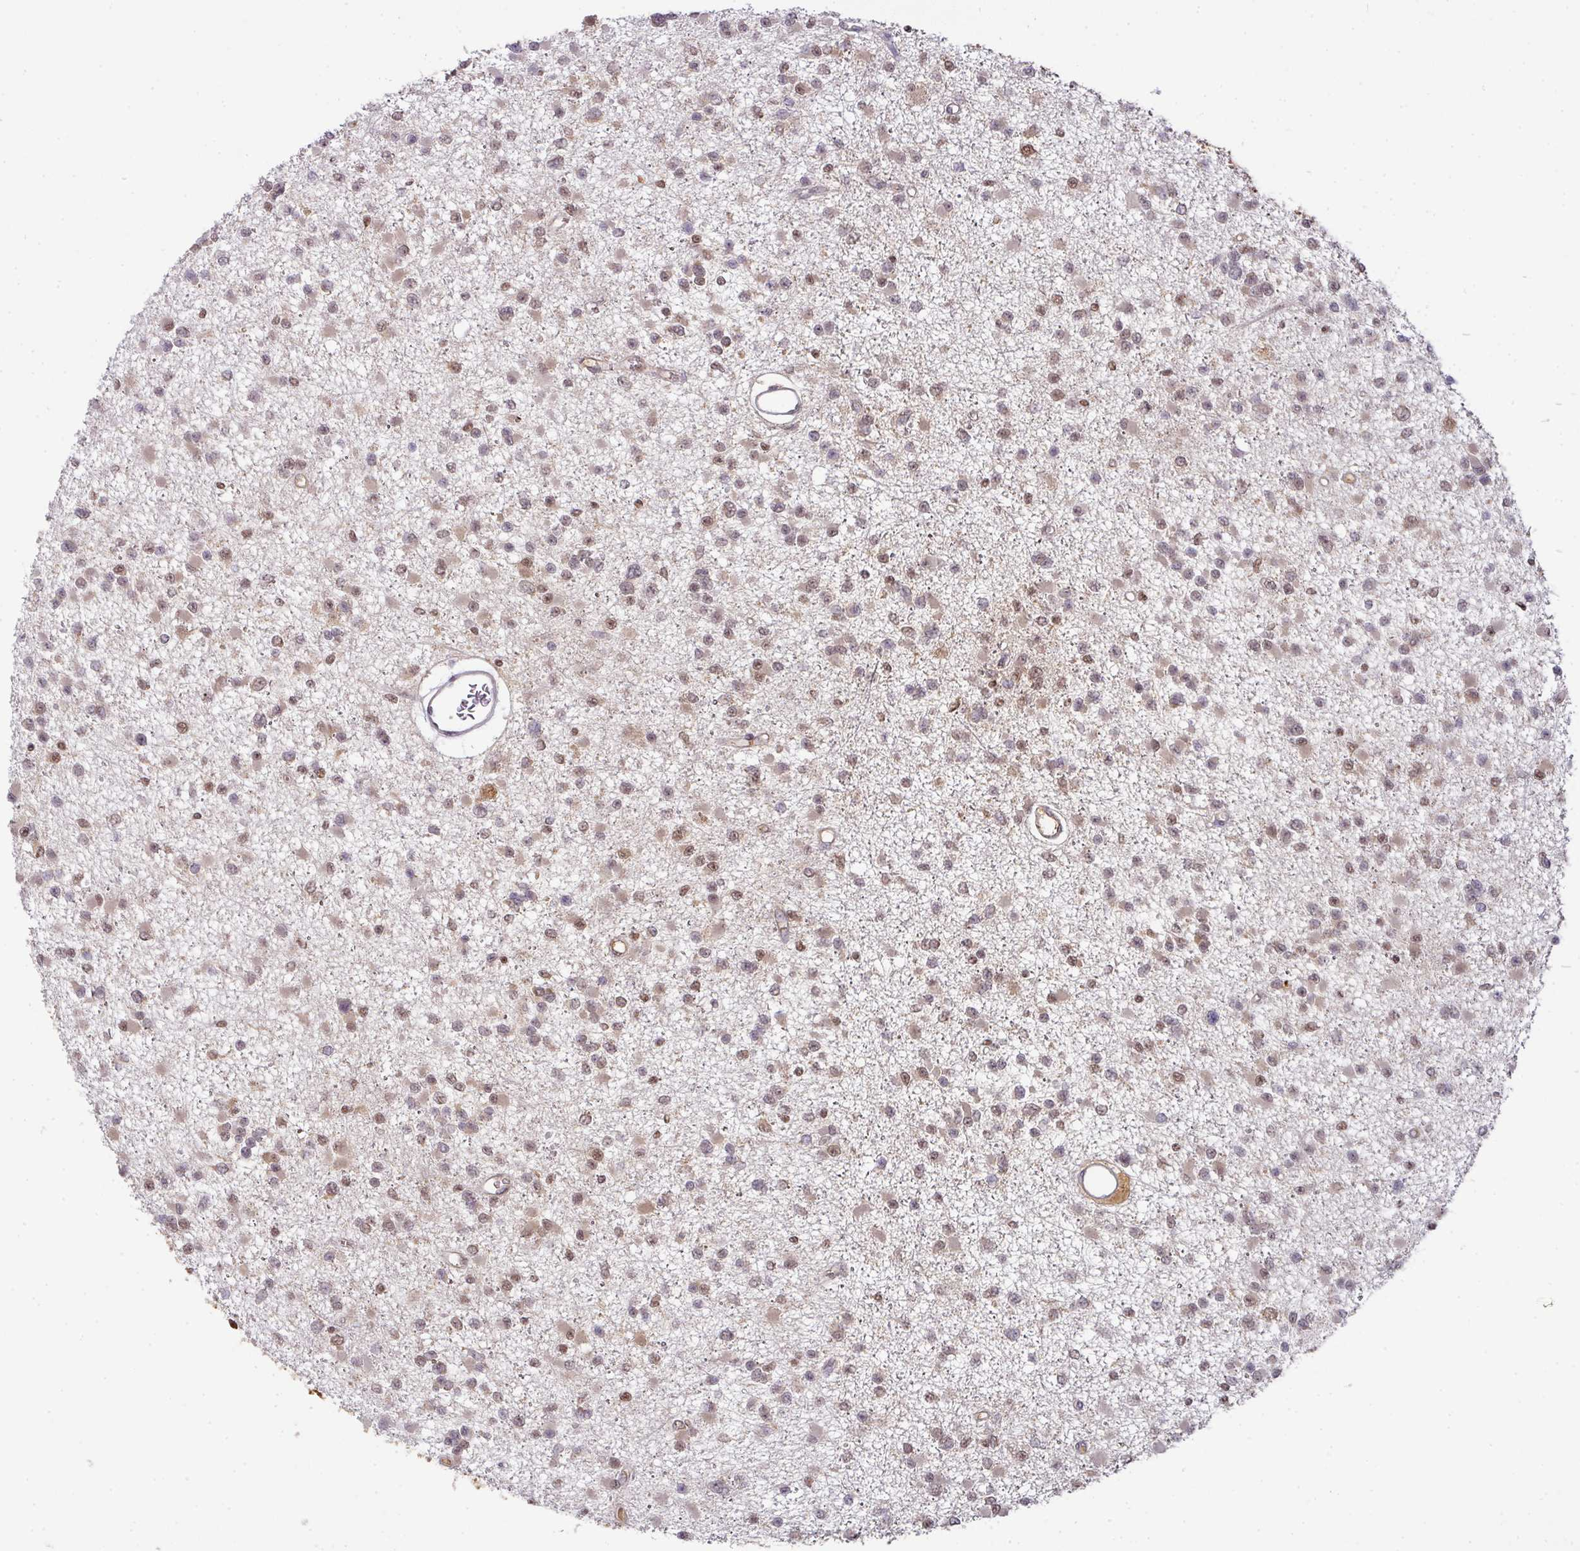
{"staining": {"intensity": "weak", "quantity": "25%-75%", "location": "nuclear"}, "tissue": "glioma", "cell_type": "Tumor cells", "image_type": "cancer", "snomed": [{"axis": "morphology", "description": "Glioma, malignant, Low grade"}, {"axis": "topography", "description": "Brain"}], "caption": "Glioma stained with a protein marker reveals weak staining in tumor cells.", "gene": "RANBP9", "patient": {"sex": "female", "age": 22}}